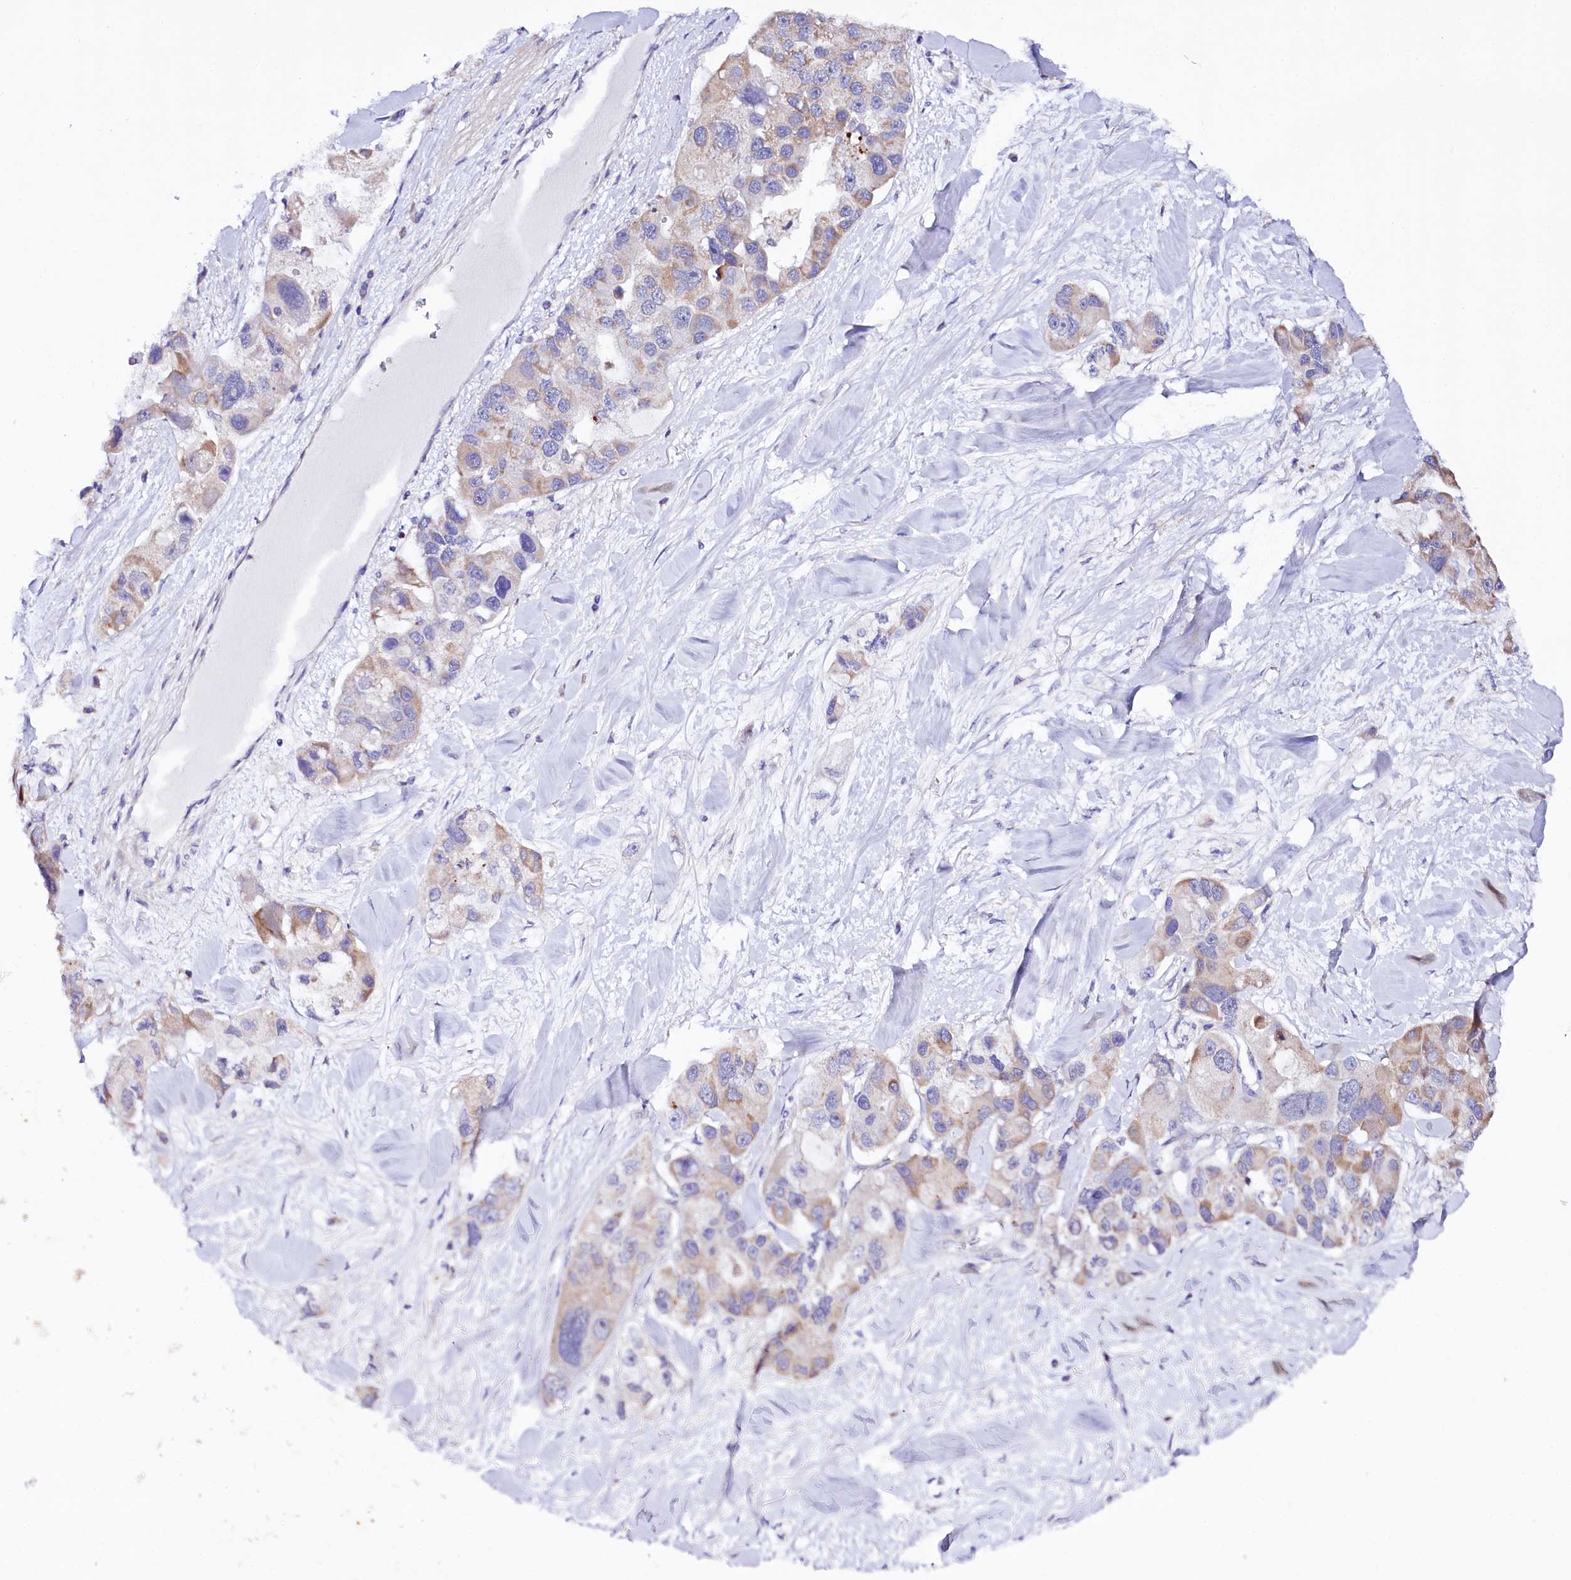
{"staining": {"intensity": "weak", "quantity": "<25%", "location": "cytoplasmic/membranous"}, "tissue": "lung cancer", "cell_type": "Tumor cells", "image_type": "cancer", "snomed": [{"axis": "morphology", "description": "Adenocarcinoma, NOS"}, {"axis": "topography", "description": "Lung"}], "caption": "Photomicrograph shows no significant protein staining in tumor cells of lung adenocarcinoma. (DAB (3,3'-diaminobenzidine) immunohistochemistry visualized using brightfield microscopy, high magnification).", "gene": "ZNF45", "patient": {"sex": "female", "age": 54}}